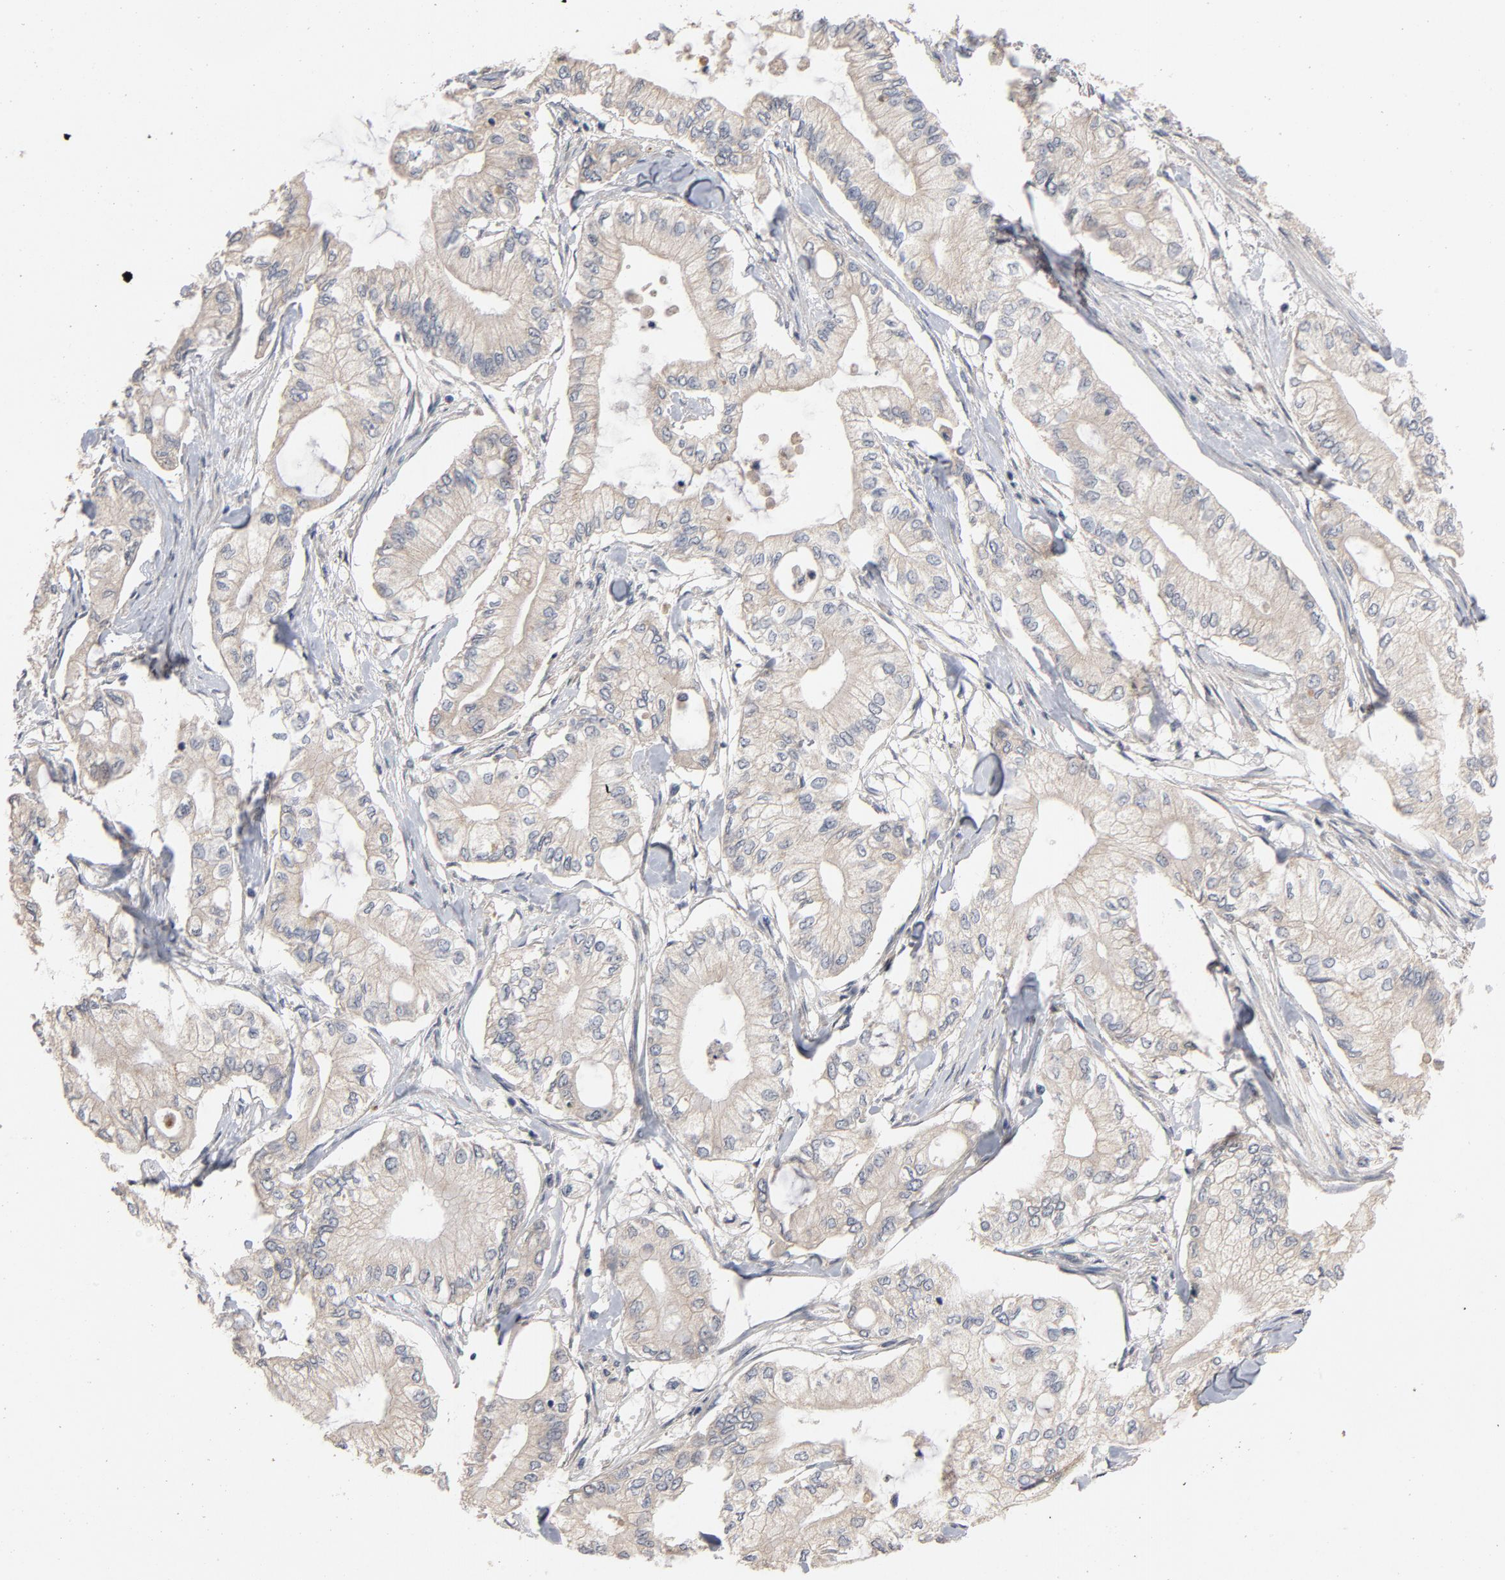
{"staining": {"intensity": "weak", "quantity": ">75%", "location": "cytoplasmic/membranous"}, "tissue": "pancreatic cancer", "cell_type": "Tumor cells", "image_type": "cancer", "snomed": [{"axis": "morphology", "description": "Adenocarcinoma, NOS"}, {"axis": "topography", "description": "Pancreas"}], "caption": "The immunohistochemical stain labels weak cytoplasmic/membranous positivity in tumor cells of pancreatic adenocarcinoma tissue. The staining is performed using DAB brown chromogen to label protein expression. The nuclei are counter-stained blue using hematoxylin.", "gene": "CCDC134", "patient": {"sex": "male", "age": 79}}